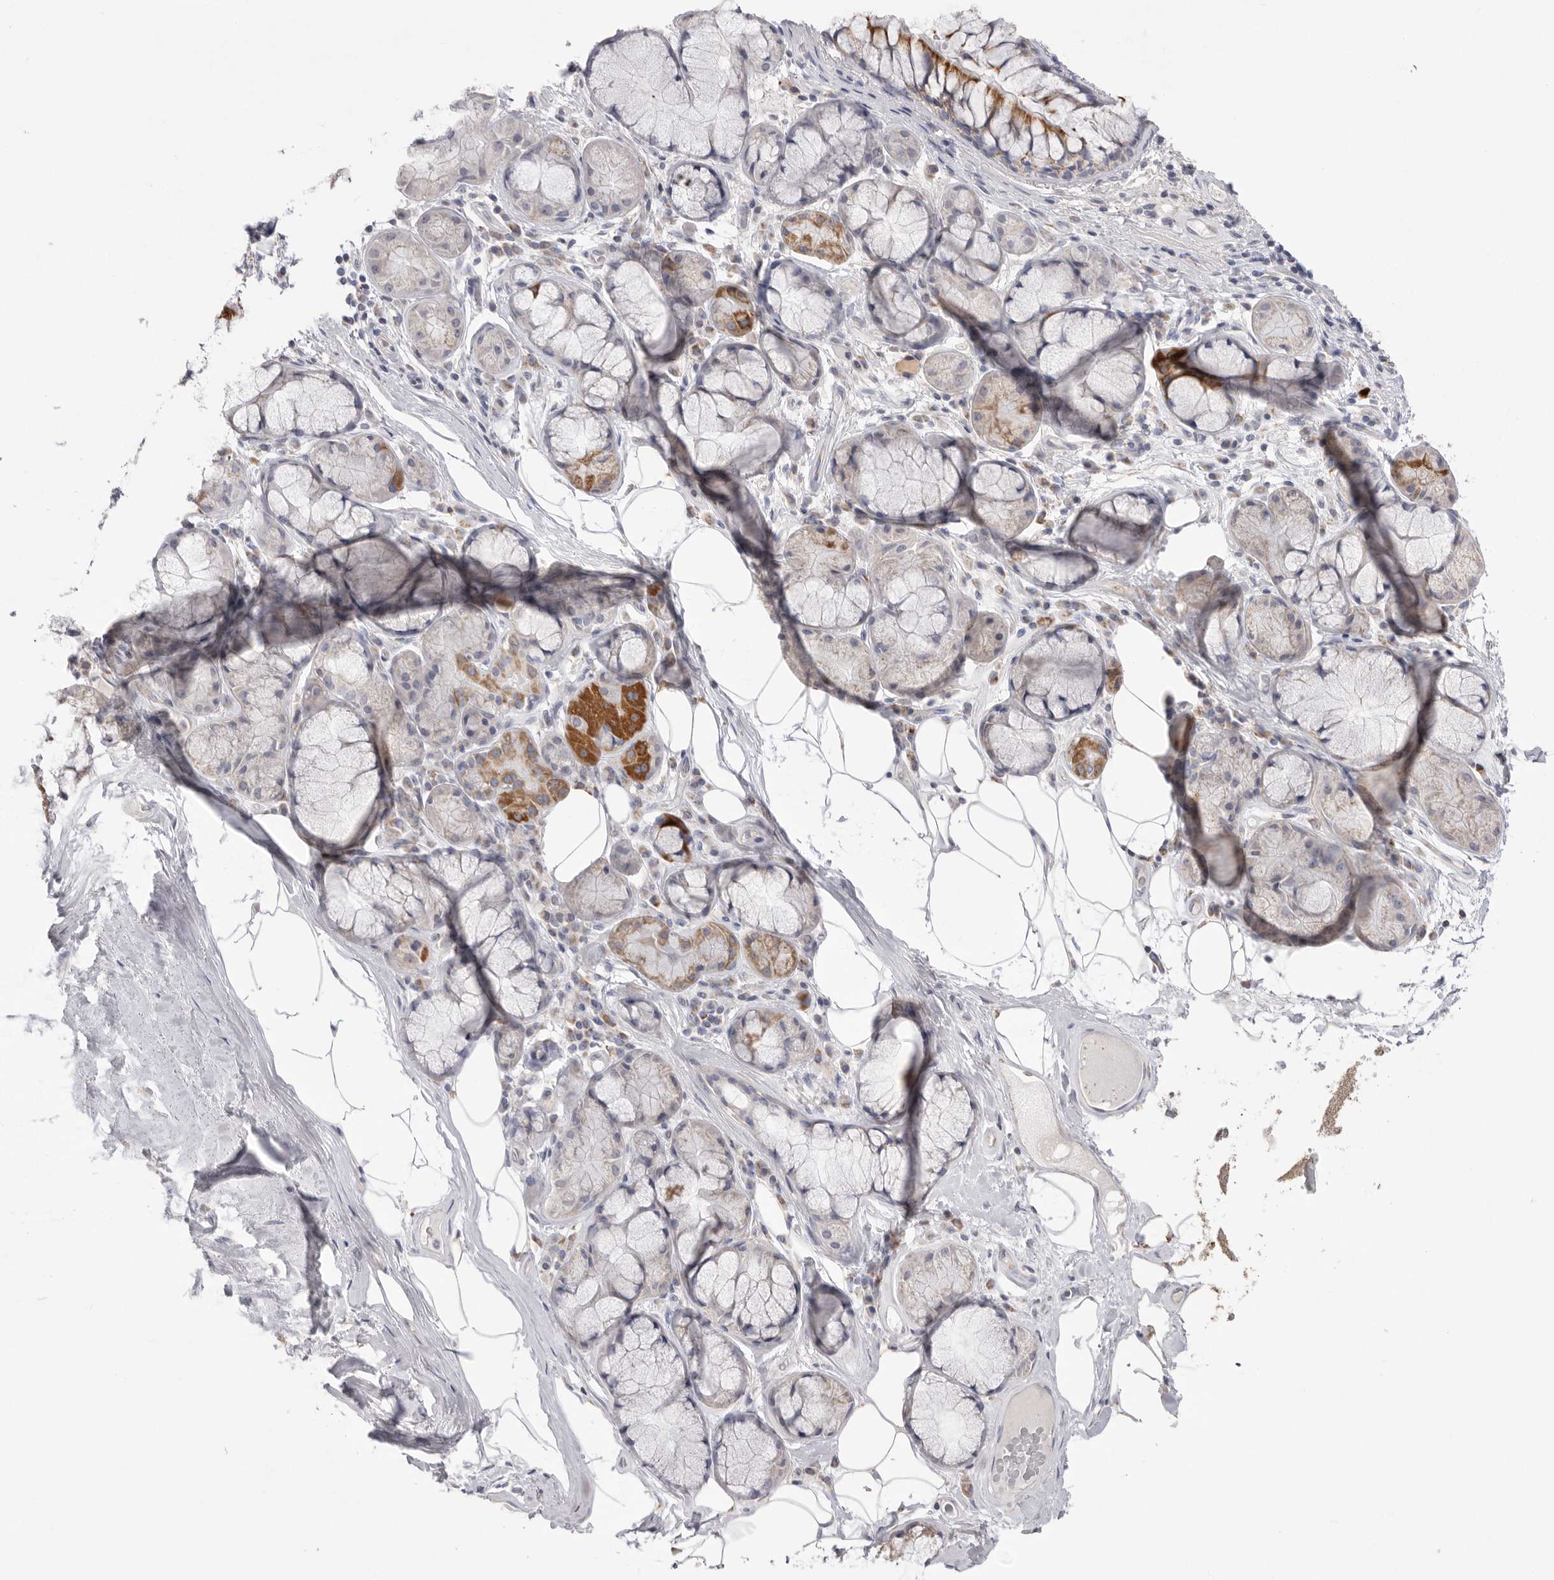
{"staining": {"intensity": "negative", "quantity": "none", "location": "none"}, "tissue": "adipose tissue", "cell_type": "Adipocytes", "image_type": "normal", "snomed": [{"axis": "morphology", "description": "Normal tissue, NOS"}, {"axis": "topography", "description": "Bronchus"}], "caption": "DAB (3,3'-diaminobenzidine) immunohistochemical staining of benign human adipose tissue displays no significant expression in adipocytes. (Immunohistochemistry (ihc), brightfield microscopy, high magnification).", "gene": "VDAC3", "patient": {"sex": "male", "age": 66}}